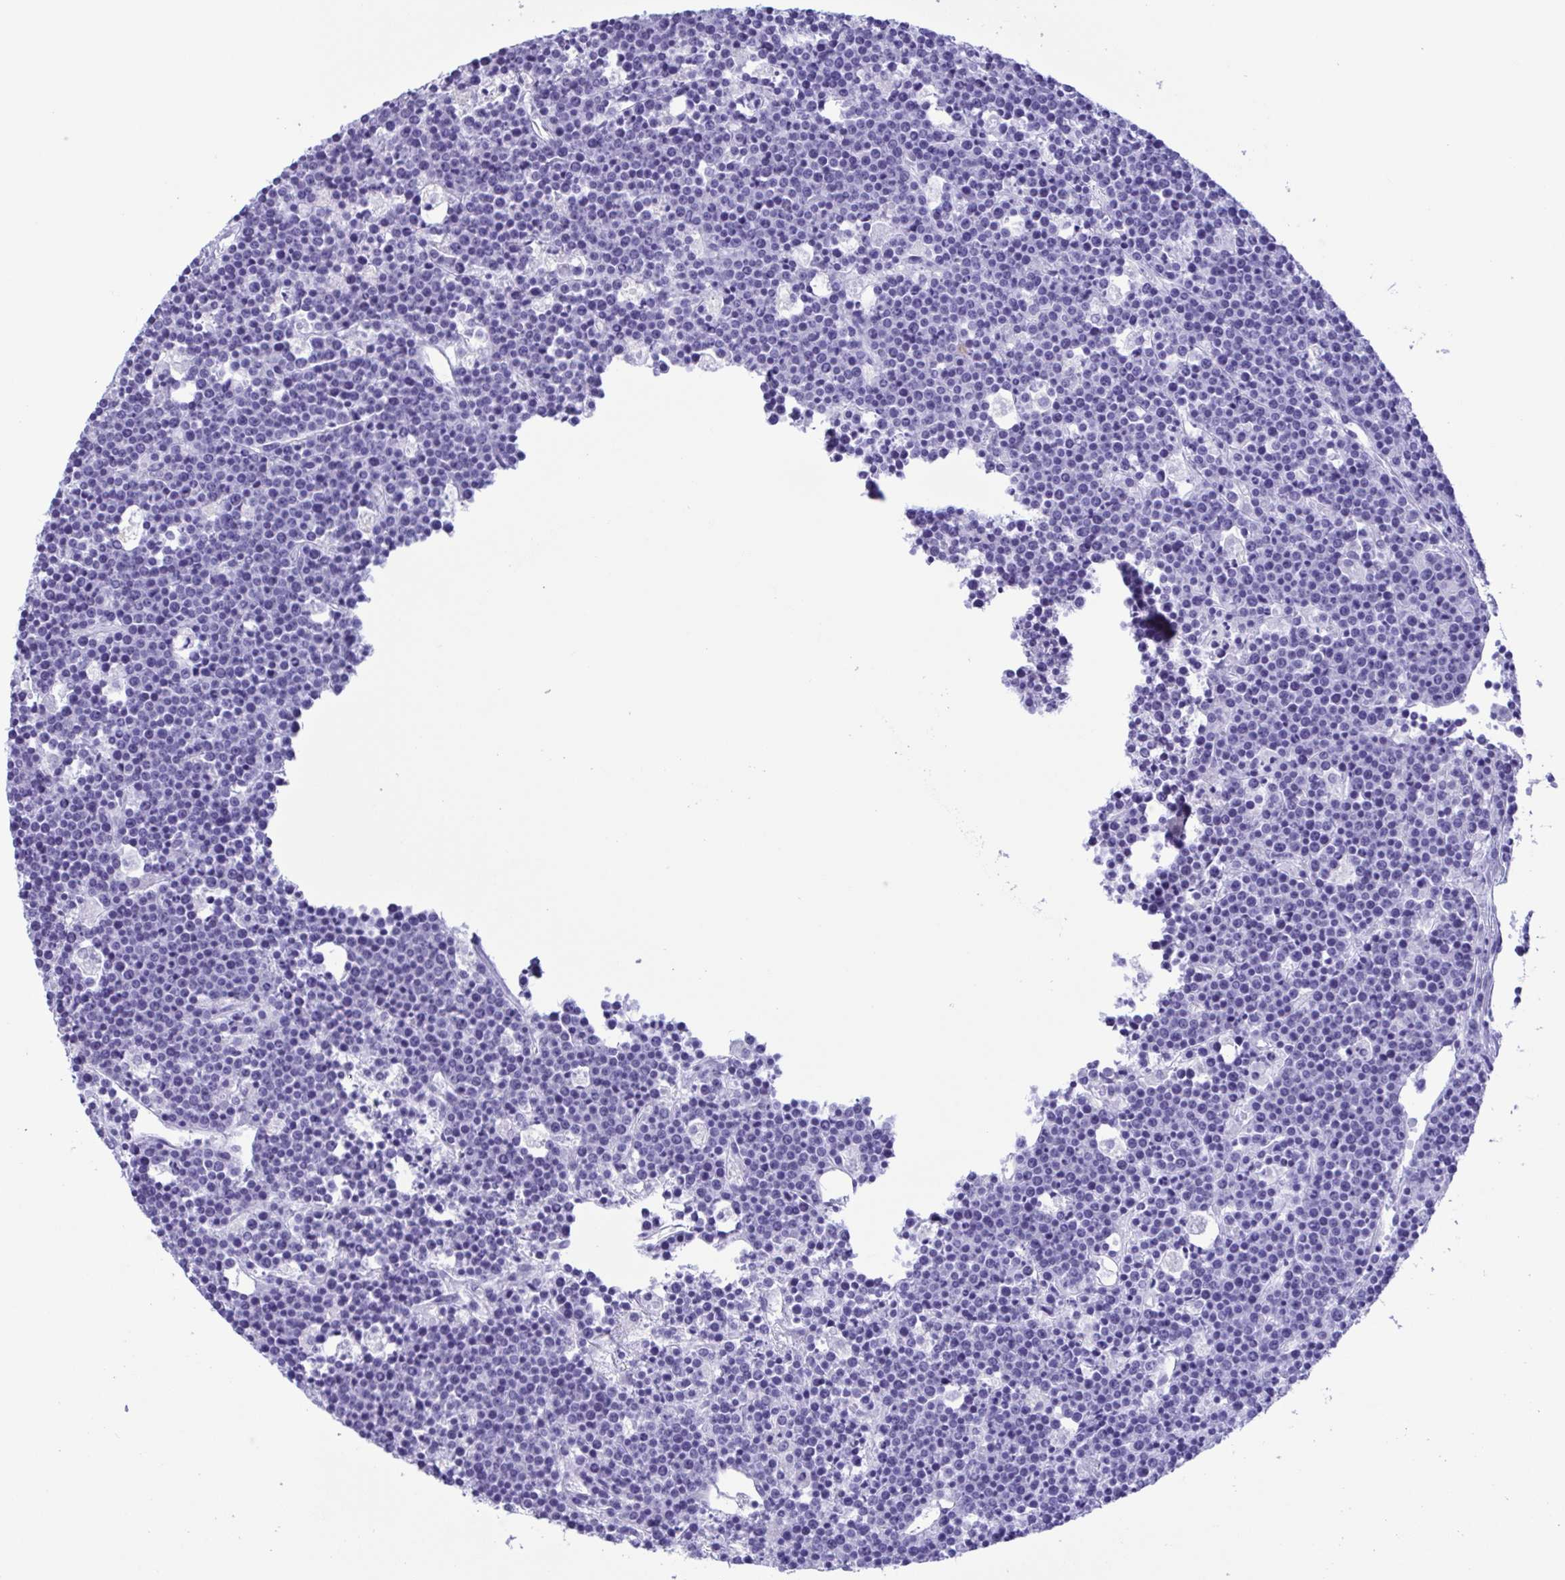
{"staining": {"intensity": "negative", "quantity": "none", "location": "none"}, "tissue": "lymphoma", "cell_type": "Tumor cells", "image_type": "cancer", "snomed": [{"axis": "morphology", "description": "Malignant lymphoma, non-Hodgkin's type, High grade"}, {"axis": "topography", "description": "Ovary"}], "caption": "A high-resolution photomicrograph shows immunohistochemistry staining of malignant lymphoma, non-Hodgkin's type (high-grade), which shows no significant positivity in tumor cells.", "gene": "TSPY2", "patient": {"sex": "female", "age": 56}}